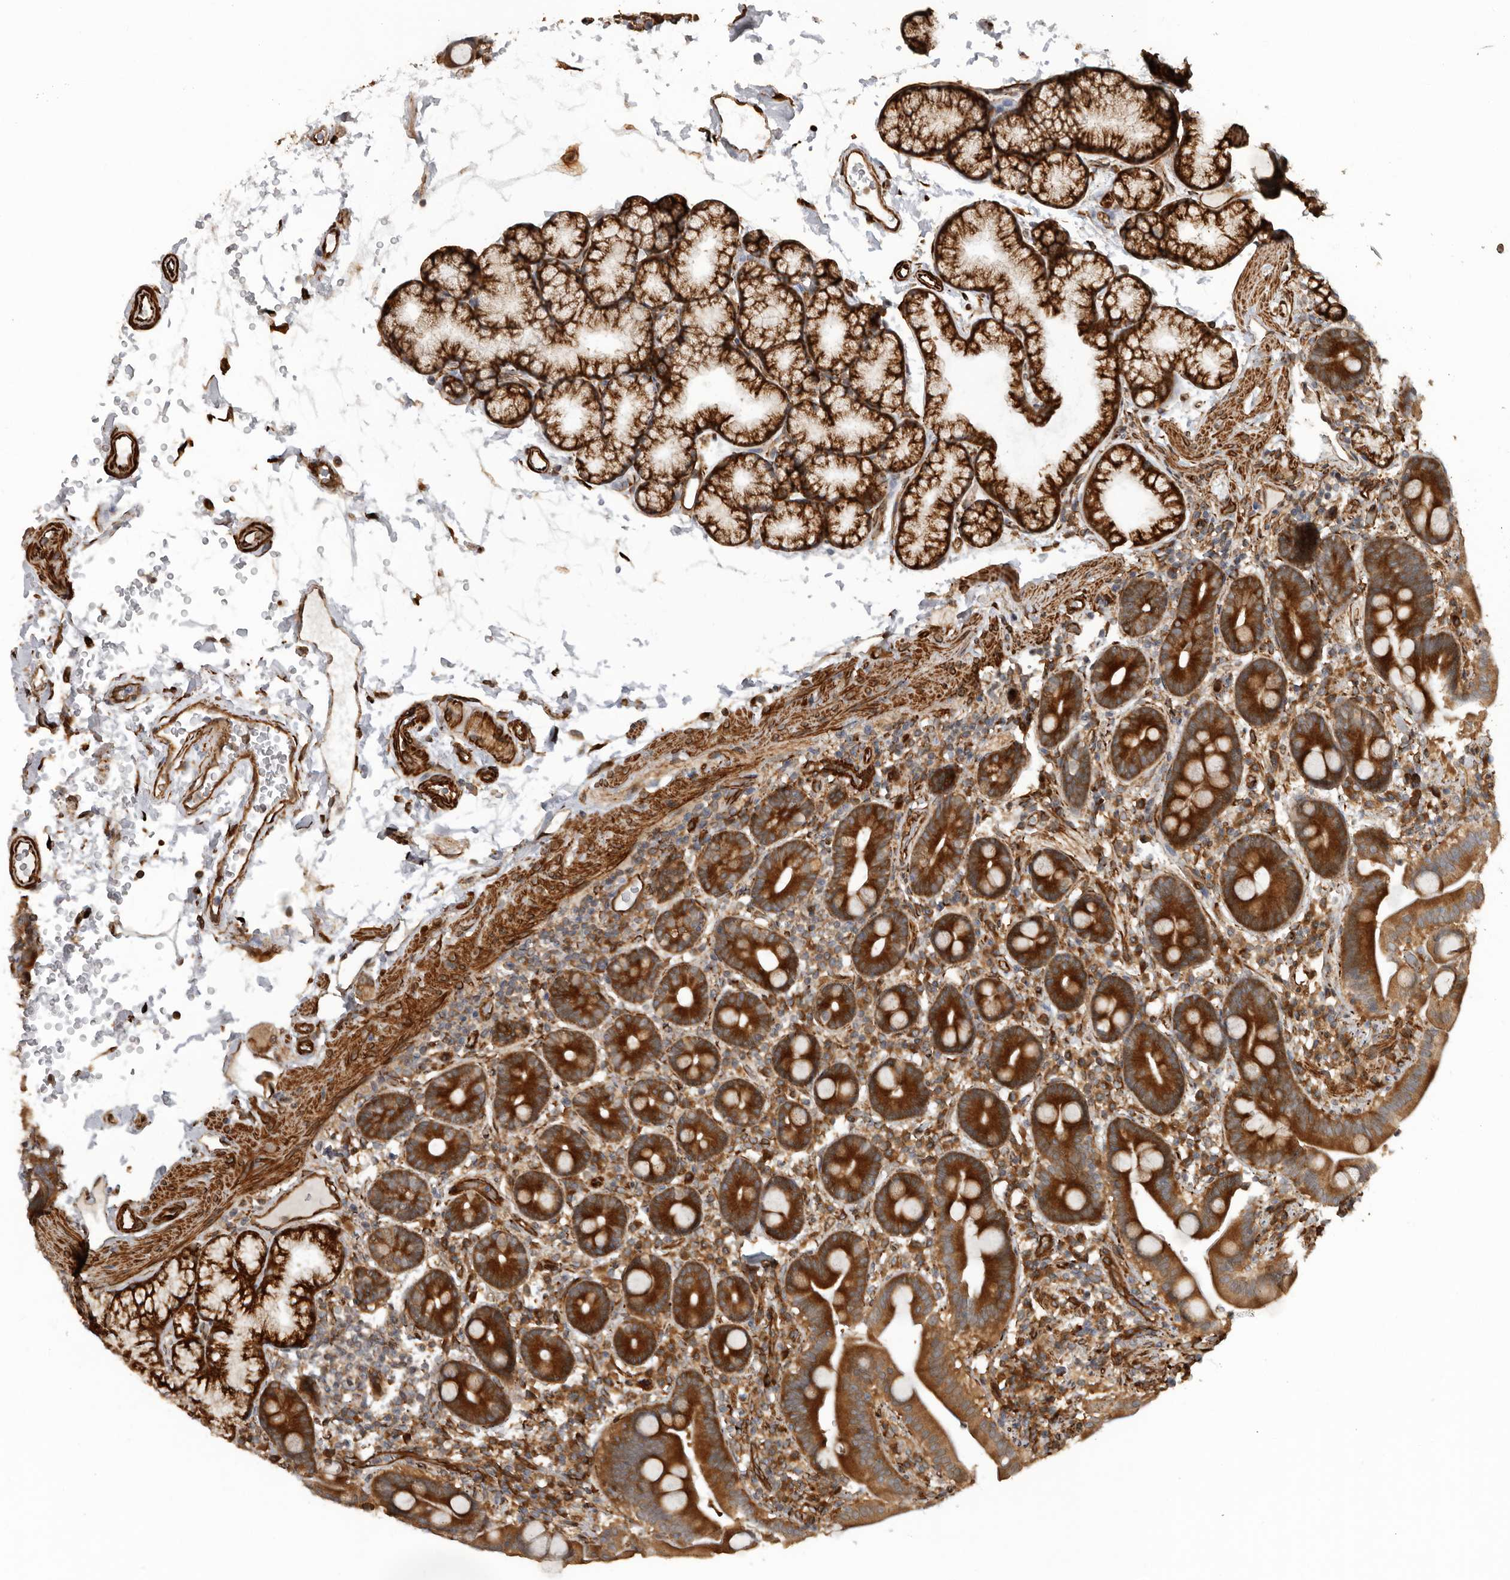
{"staining": {"intensity": "strong", "quantity": ">75%", "location": "cytoplasmic/membranous"}, "tissue": "duodenum", "cell_type": "Glandular cells", "image_type": "normal", "snomed": [{"axis": "morphology", "description": "Normal tissue, NOS"}, {"axis": "topography", "description": "Duodenum"}], "caption": "Duodenum stained with DAB immunohistochemistry (IHC) reveals high levels of strong cytoplasmic/membranous expression in approximately >75% of glandular cells.", "gene": "CEP350", "patient": {"sex": "male", "age": 54}}